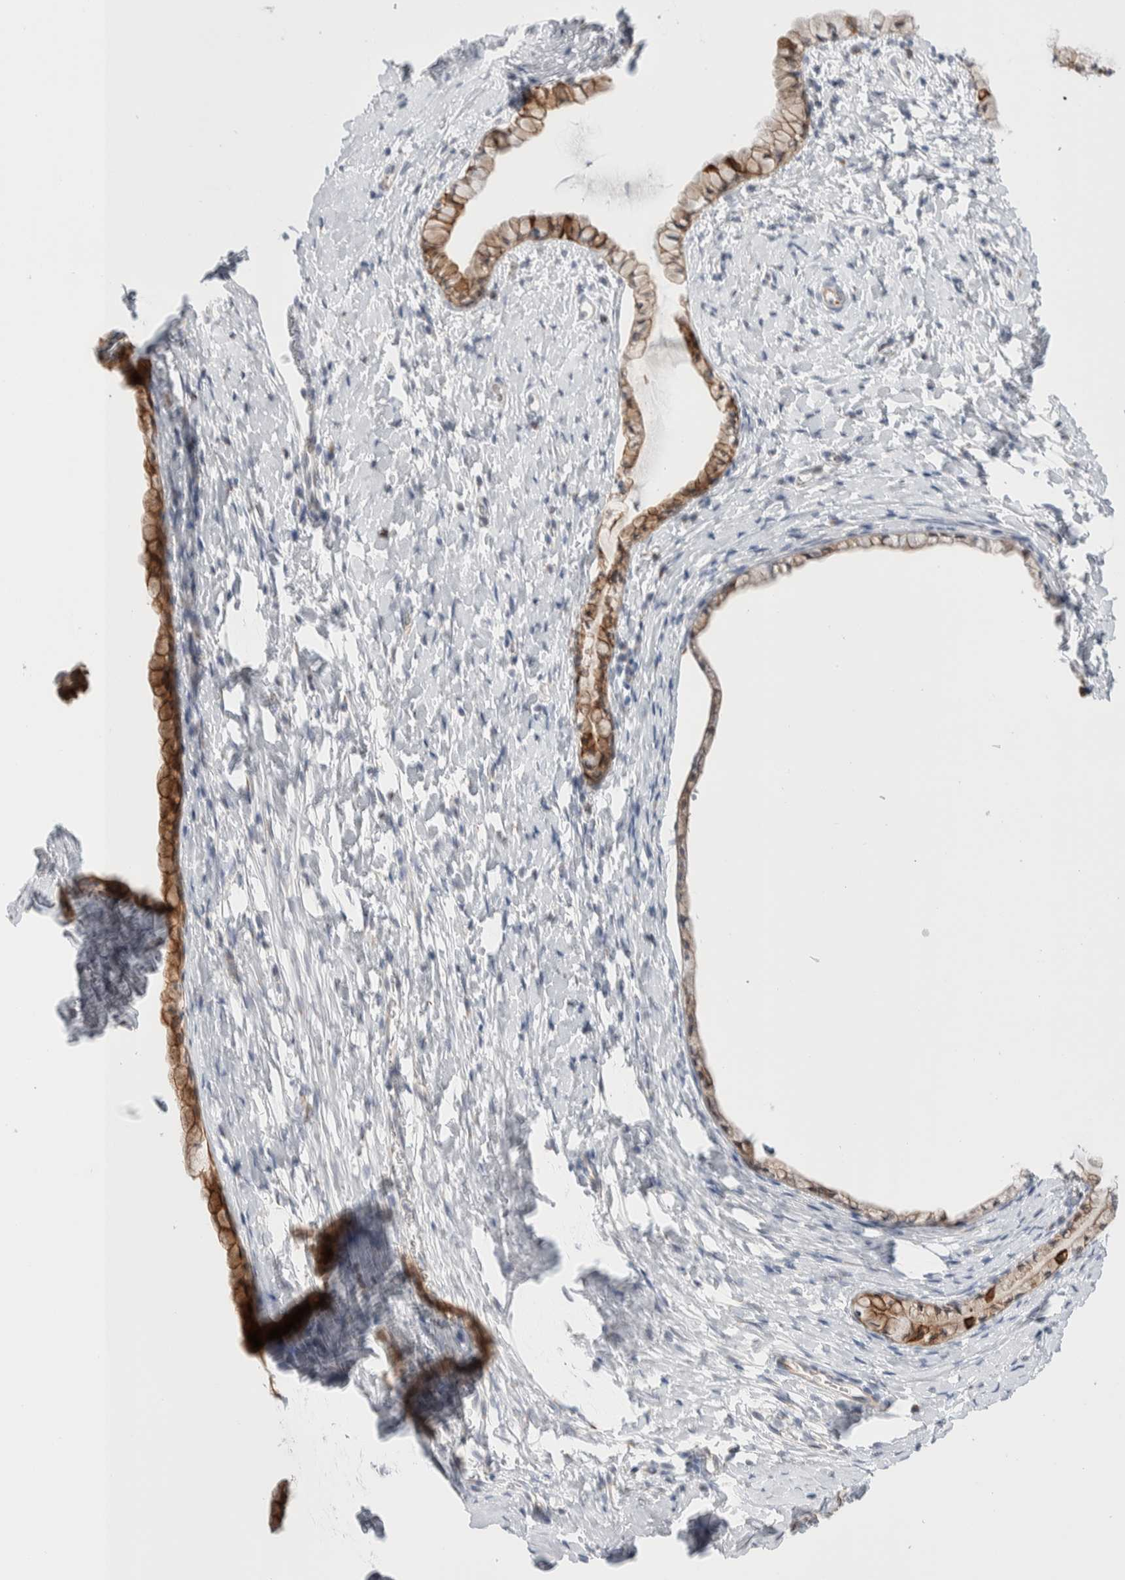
{"staining": {"intensity": "moderate", "quantity": ">75%", "location": "cytoplasmic/membranous"}, "tissue": "cervix", "cell_type": "Glandular cells", "image_type": "normal", "snomed": [{"axis": "morphology", "description": "Normal tissue, NOS"}, {"axis": "topography", "description": "Cervix"}], "caption": "An image of cervix stained for a protein displays moderate cytoplasmic/membranous brown staining in glandular cells. (DAB IHC, brown staining for protein, blue staining for nuclei).", "gene": "C1orf112", "patient": {"sex": "female", "age": 72}}